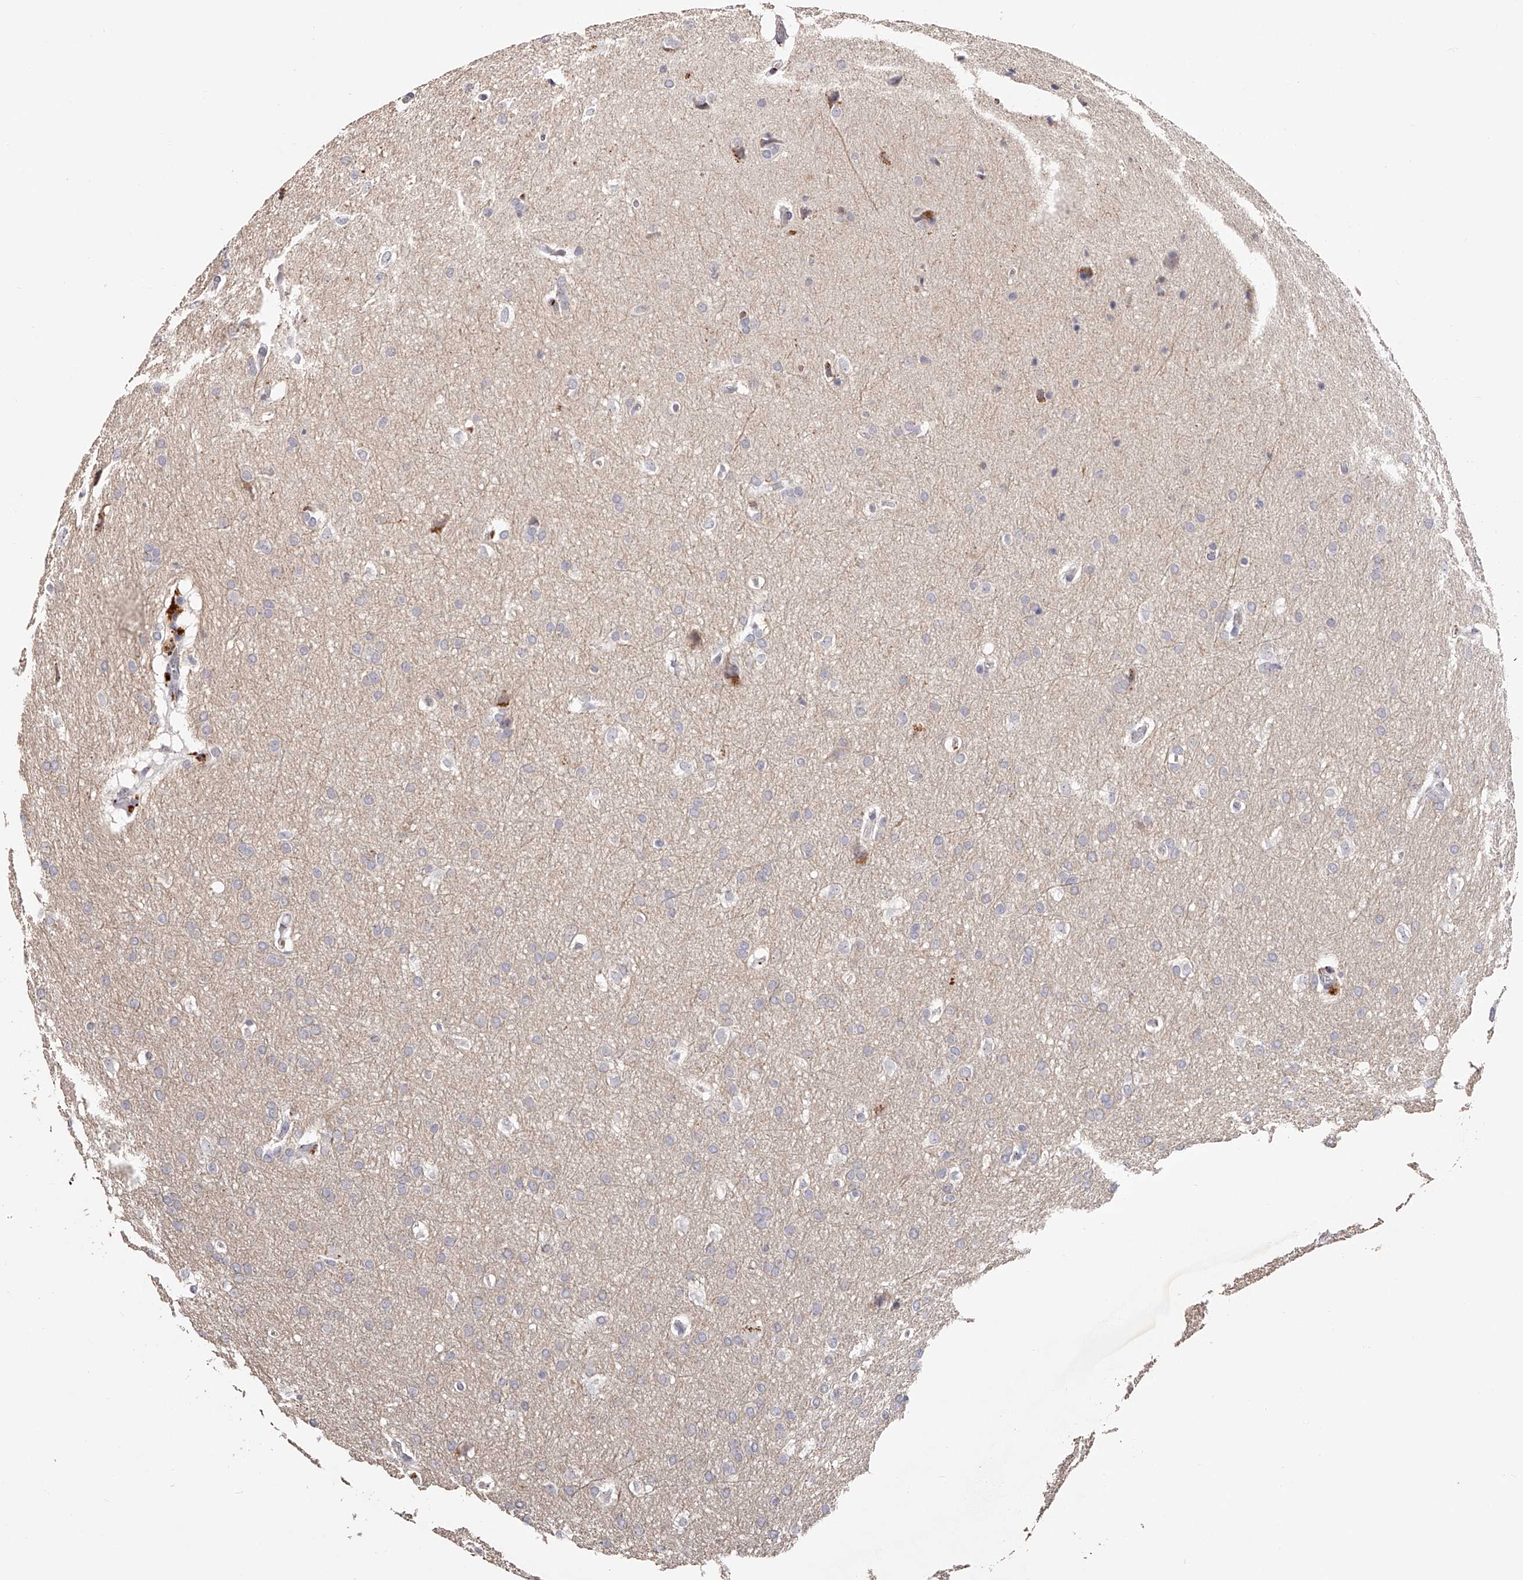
{"staining": {"intensity": "negative", "quantity": "none", "location": "none"}, "tissue": "glioma", "cell_type": "Tumor cells", "image_type": "cancer", "snomed": [{"axis": "morphology", "description": "Glioma, malignant, Low grade"}, {"axis": "topography", "description": "Brain"}], "caption": "A high-resolution image shows immunohistochemistry (IHC) staining of malignant glioma (low-grade), which exhibits no significant expression in tumor cells.", "gene": "SLC35D3", "patient": {"sex": "female", "age": 37}}